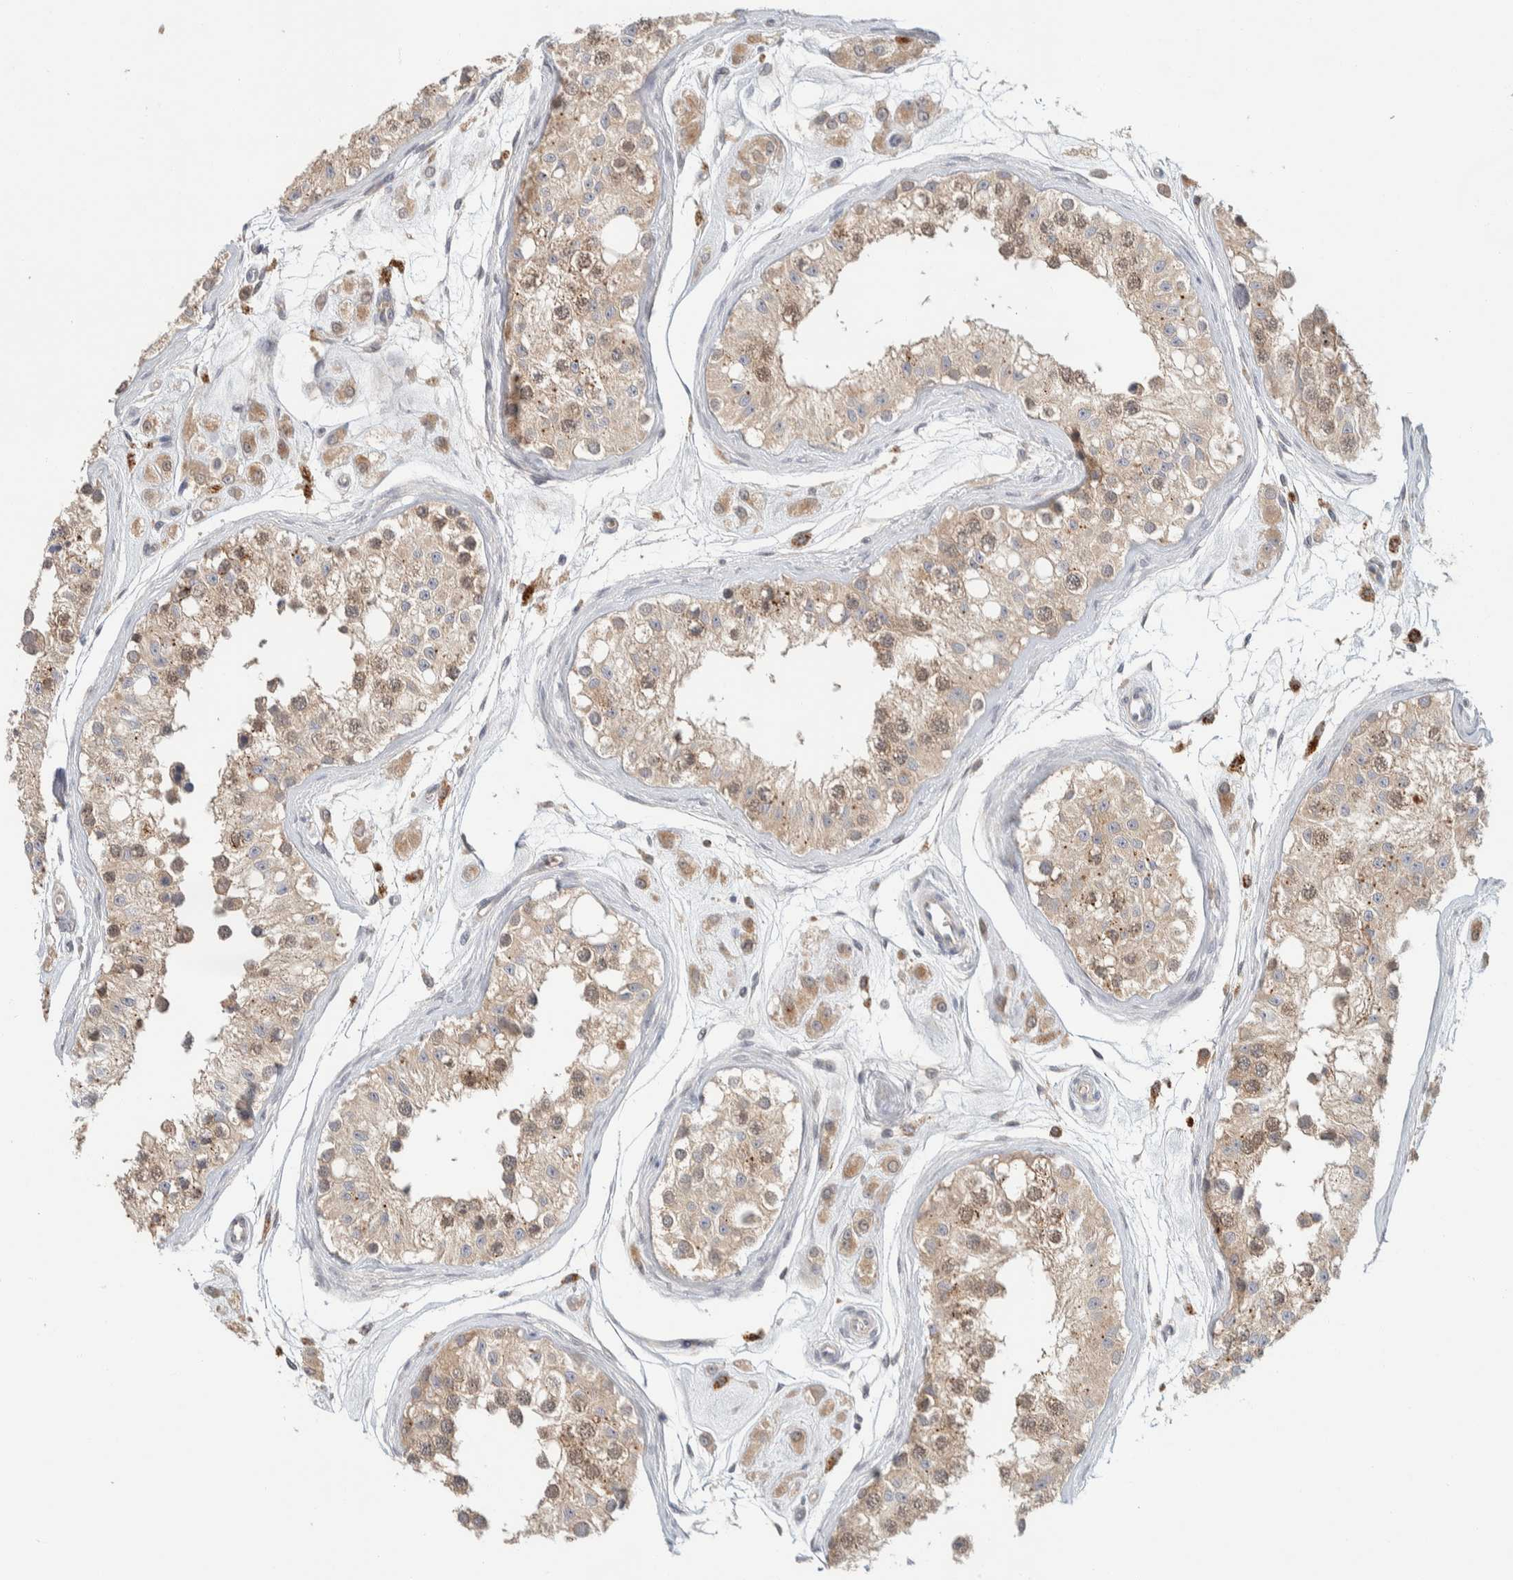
{"staining": {"intensity": "moderate", "quantity": ">75%", "location": "cytoplasmic/membranous"}, "tissue": "testis", "cell_type": "Cells in seminiferous ducts", "image_type": "normal", "snomed": [{"axis": "morphology", "description": "Normal tissue, NOS"}, {"axis": "morphology", "description": "Adenocarcinoma, metastatic, NOS"}, {"axis": "topography", "description": "Testis"}], "caption": "Testis stained for a protein exhibits moderate cytoplasmic/membranous positivity in cells in seminiferous ducts.", "gene": "GCLM", "patient": {"sex": "male", "age": 26}}